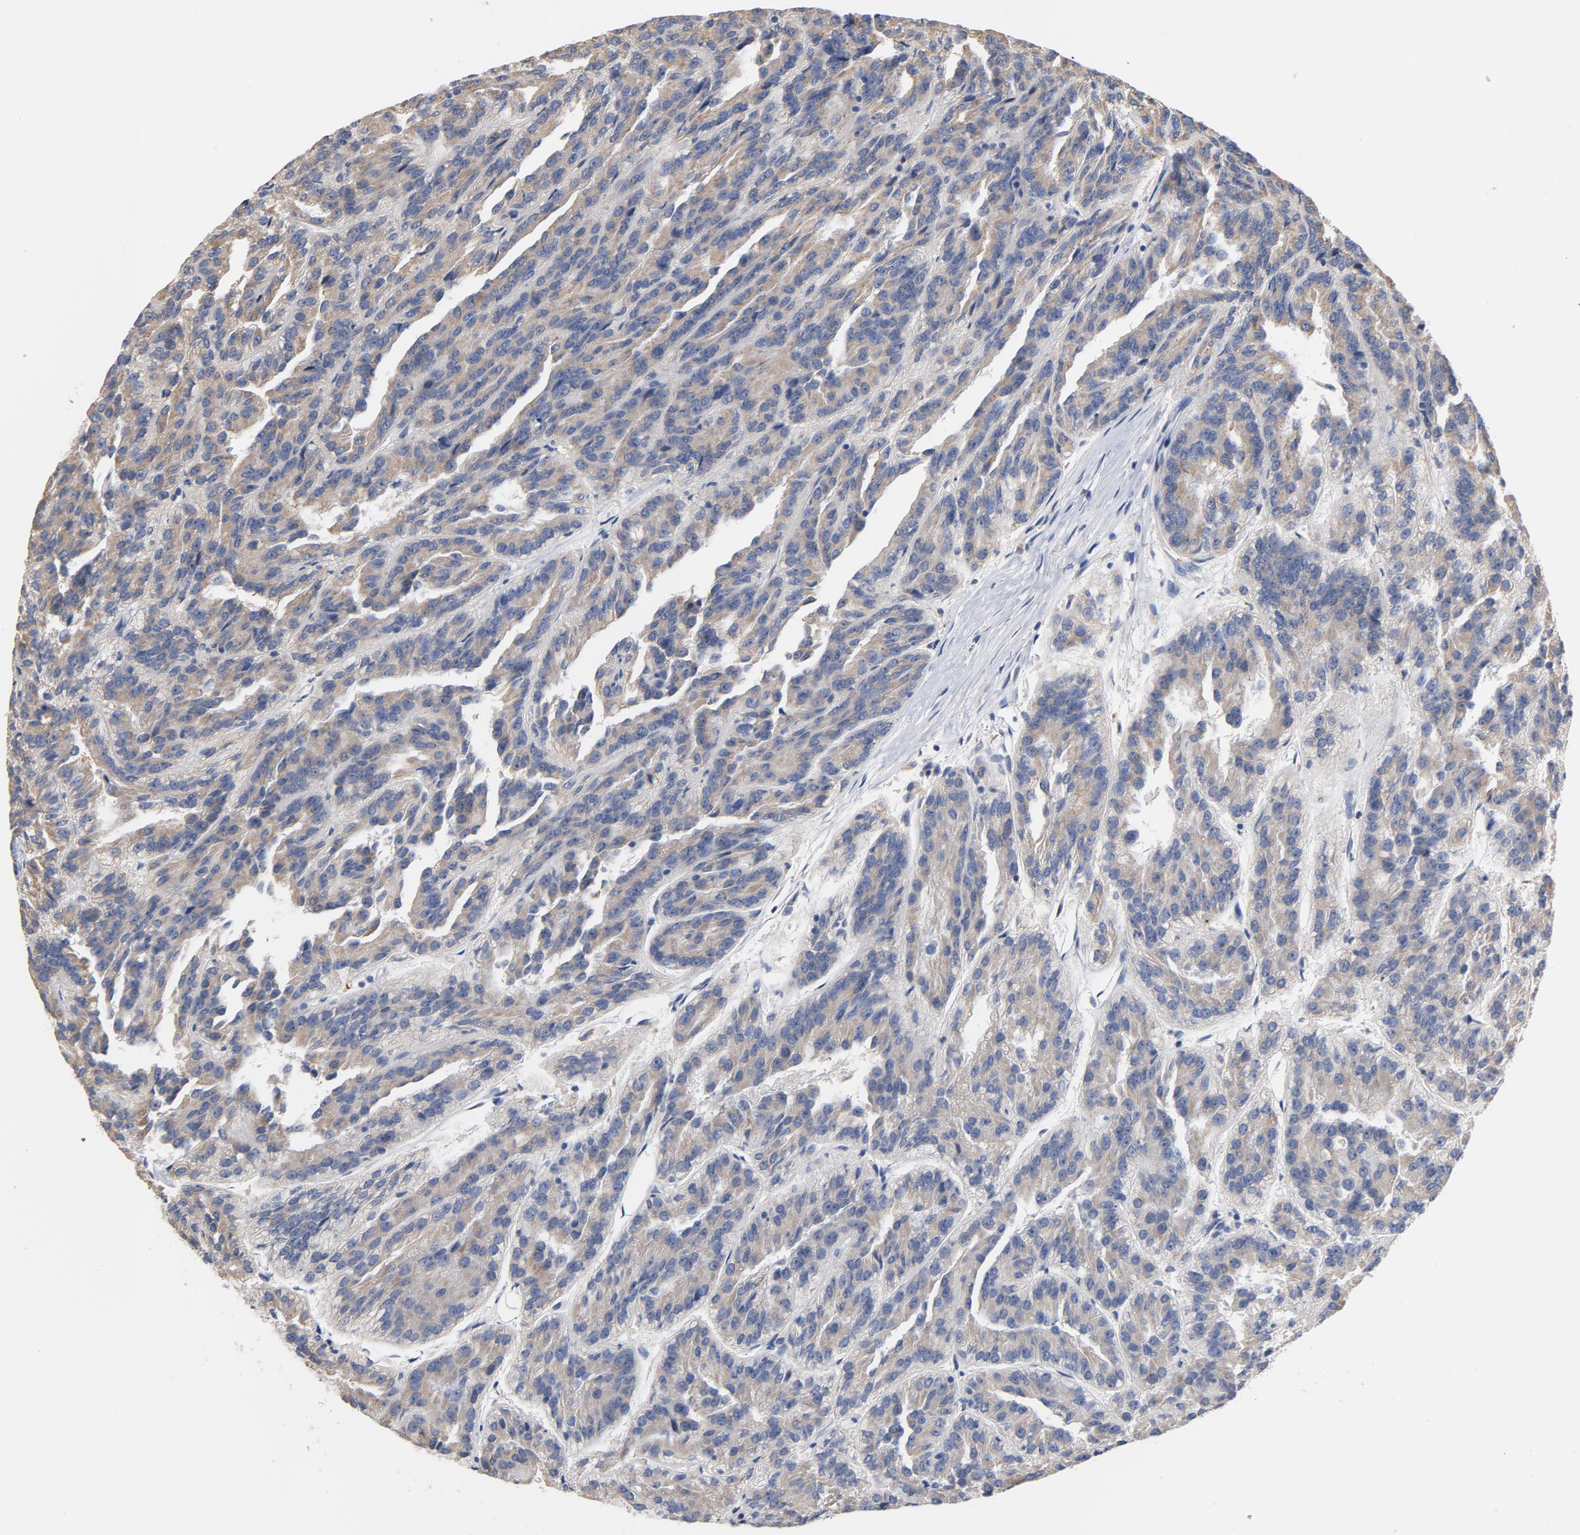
{"staining": {"intensity": "weak", "quantity": ">75%", "location": "cytoplasmic/membranous"}, "tissue": "renal cancer", "cell_type": "Tumor cells", "image_type": "cancer", "snomed": [{"axis": "morphology", "description": "Adenocarcinoma, NOS"}, {"axis": "topography", "description": "Kidney"}], "caption": "Immunohistochemistry histopathology image of adenocarcinoma (renal) stained for a protein (brown), which reveals low levels of weak cytoplasmic/membranous expression in approximately >75% of tumor cells.", "gene": "TLR4", "patient": {"sex": "male", "age": 46}}